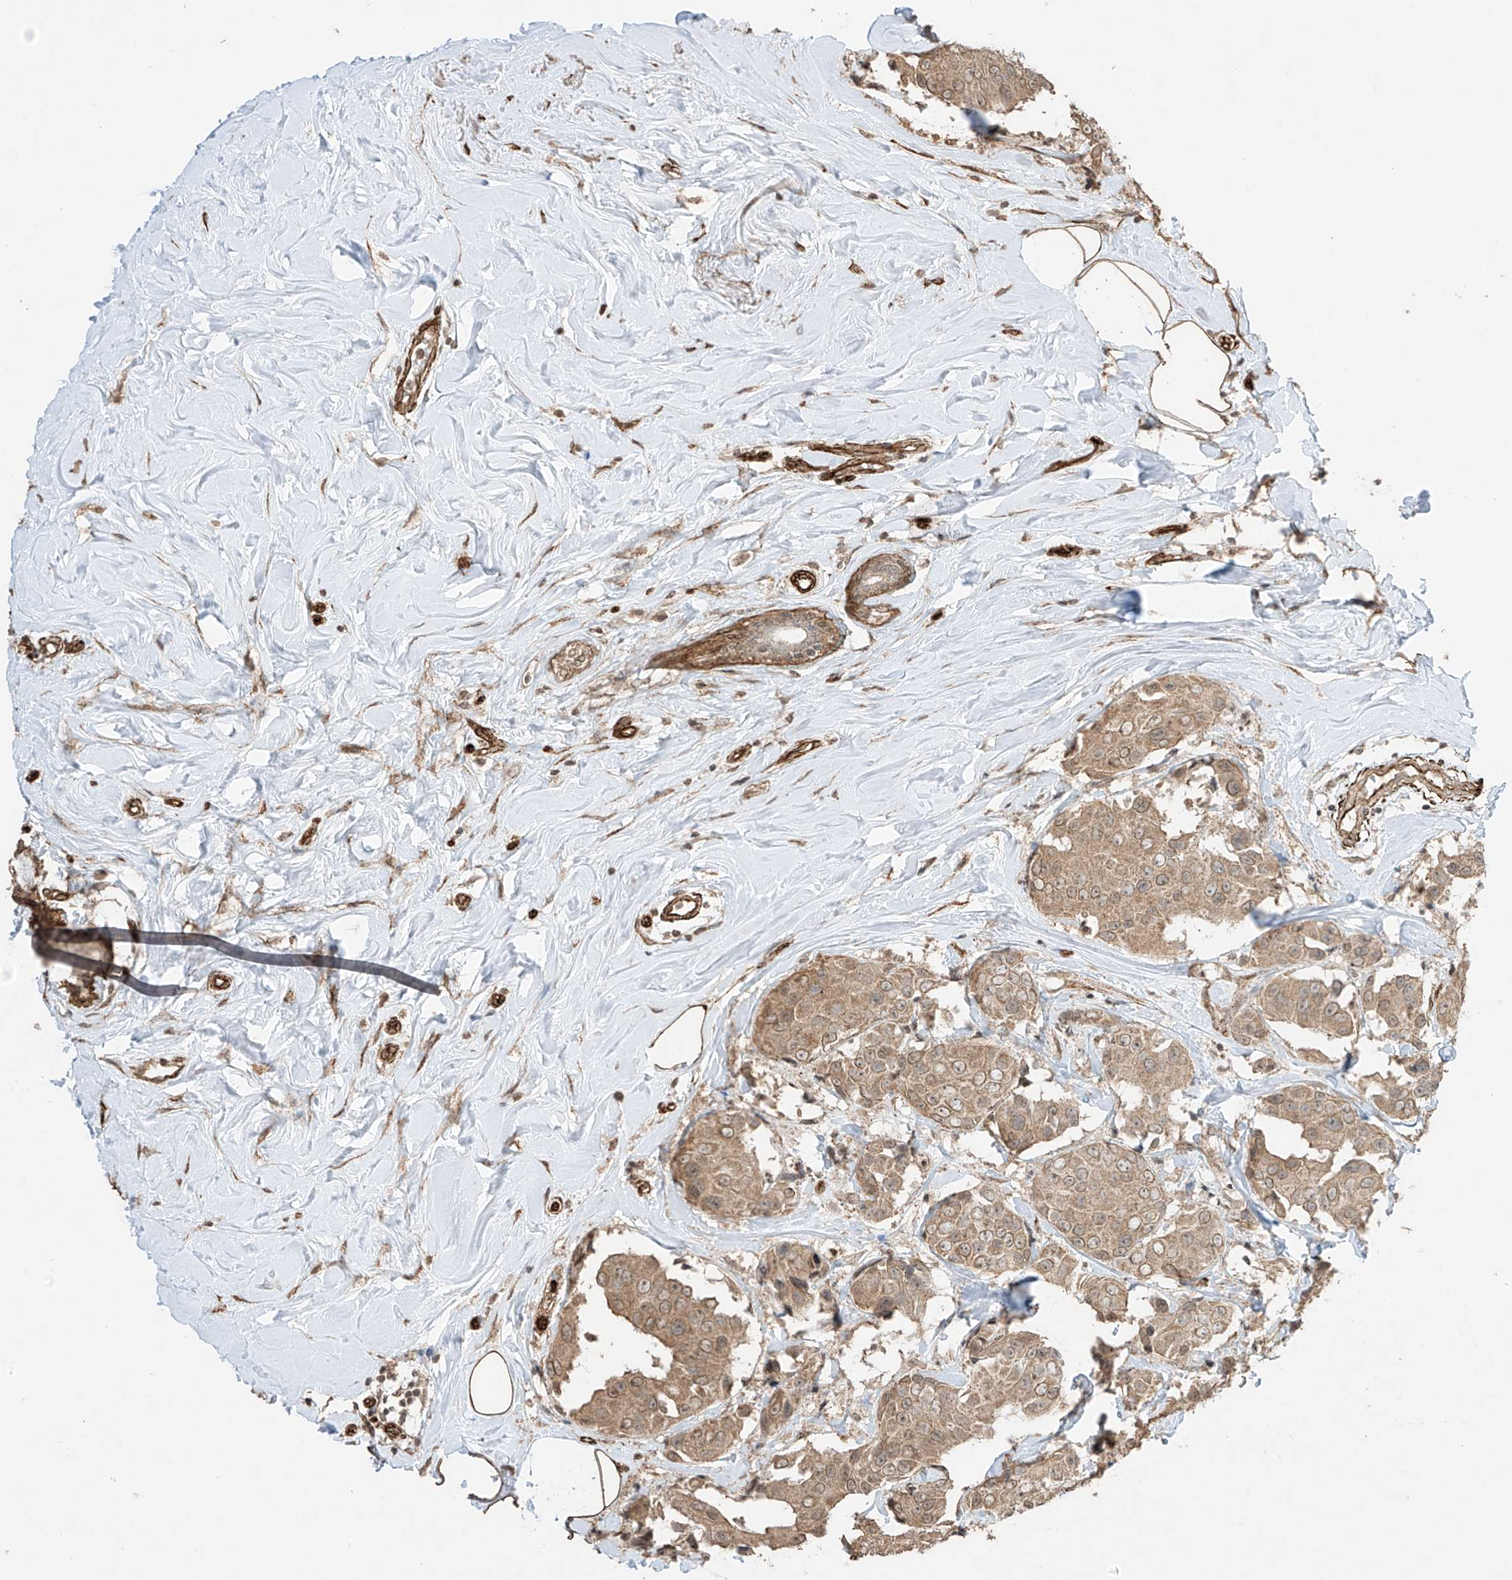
{"staining": {"intensity": "moderate", "quantity": ">75%", "location": "cytoplasmic/membranous"}, "tissue": "breast cancer", "cell_type": "Tumor cells", "image_type": "cancer", "snomed": [{"axis": "morphology", "description": "Normal tissue, NOS"}, {"axis": "morphology", "description": "Duct carcinoma"}, {"axis": "topography", "description": "Breast"}], "caption": "Protein expression analysis of human breast cancer reveals moderate cytoplasmic/membranous expression in approximately >75% of tumor cells.", "gene": "TTLL5", "patient": {"sex": "female", "age": 39}}